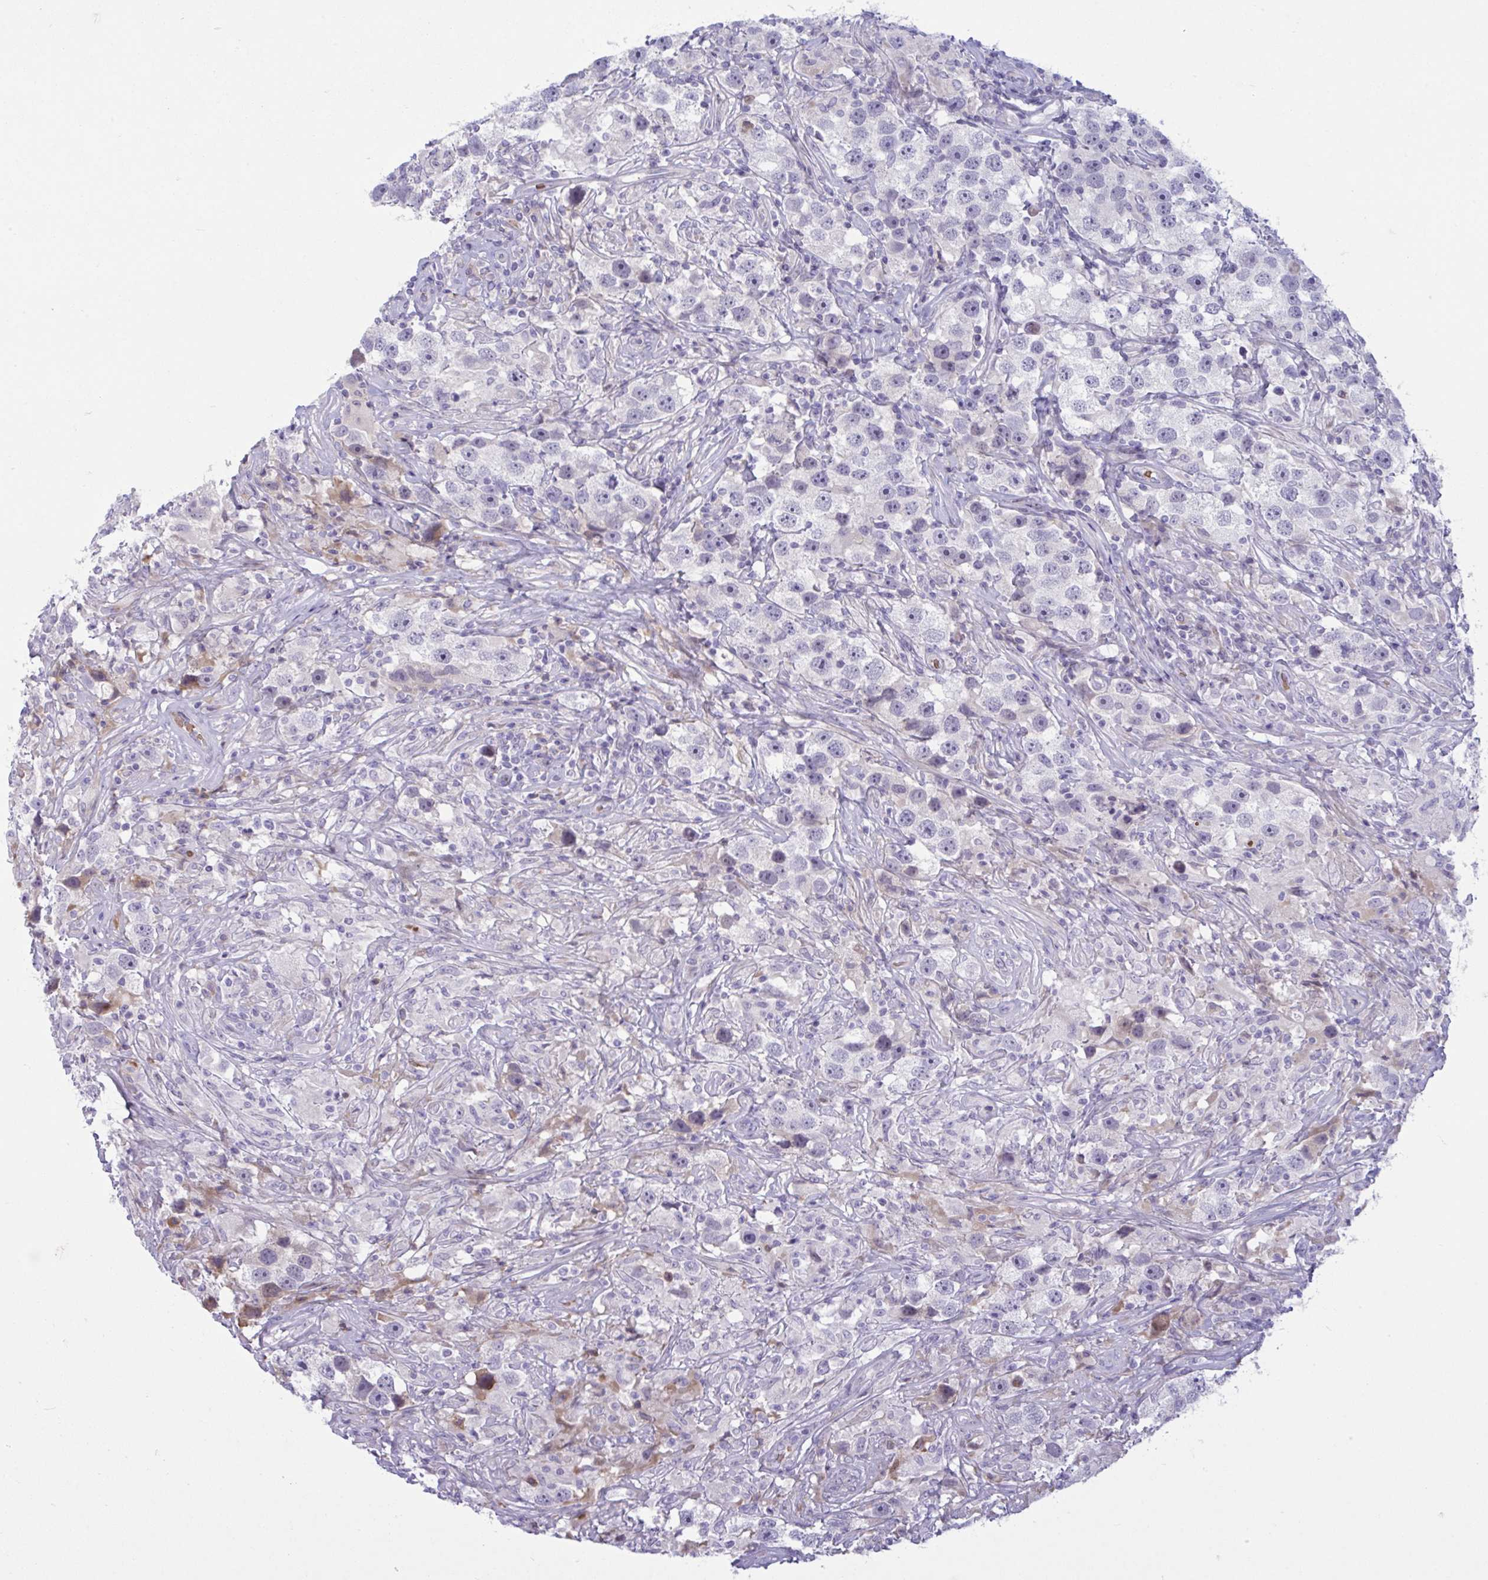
{"staining": {"intensity": "negative", "quantity": "none", "location": "none"}, "tissue": "testis cancer", "cell_type": "Tumor cells", "image_type": "cancer", "snomed": [{"axis": "morphology", "description": "Seminoma, NOS"}, {"axis": "topography", "description": "Testis"}], "caption": "Image shows no protein expression in tumor cells of testis cancer tissue. (IHC, brightfield microscopy, high magnification).", "gene": "VWC2", "patient": {"sex": "male", "age": 49}}